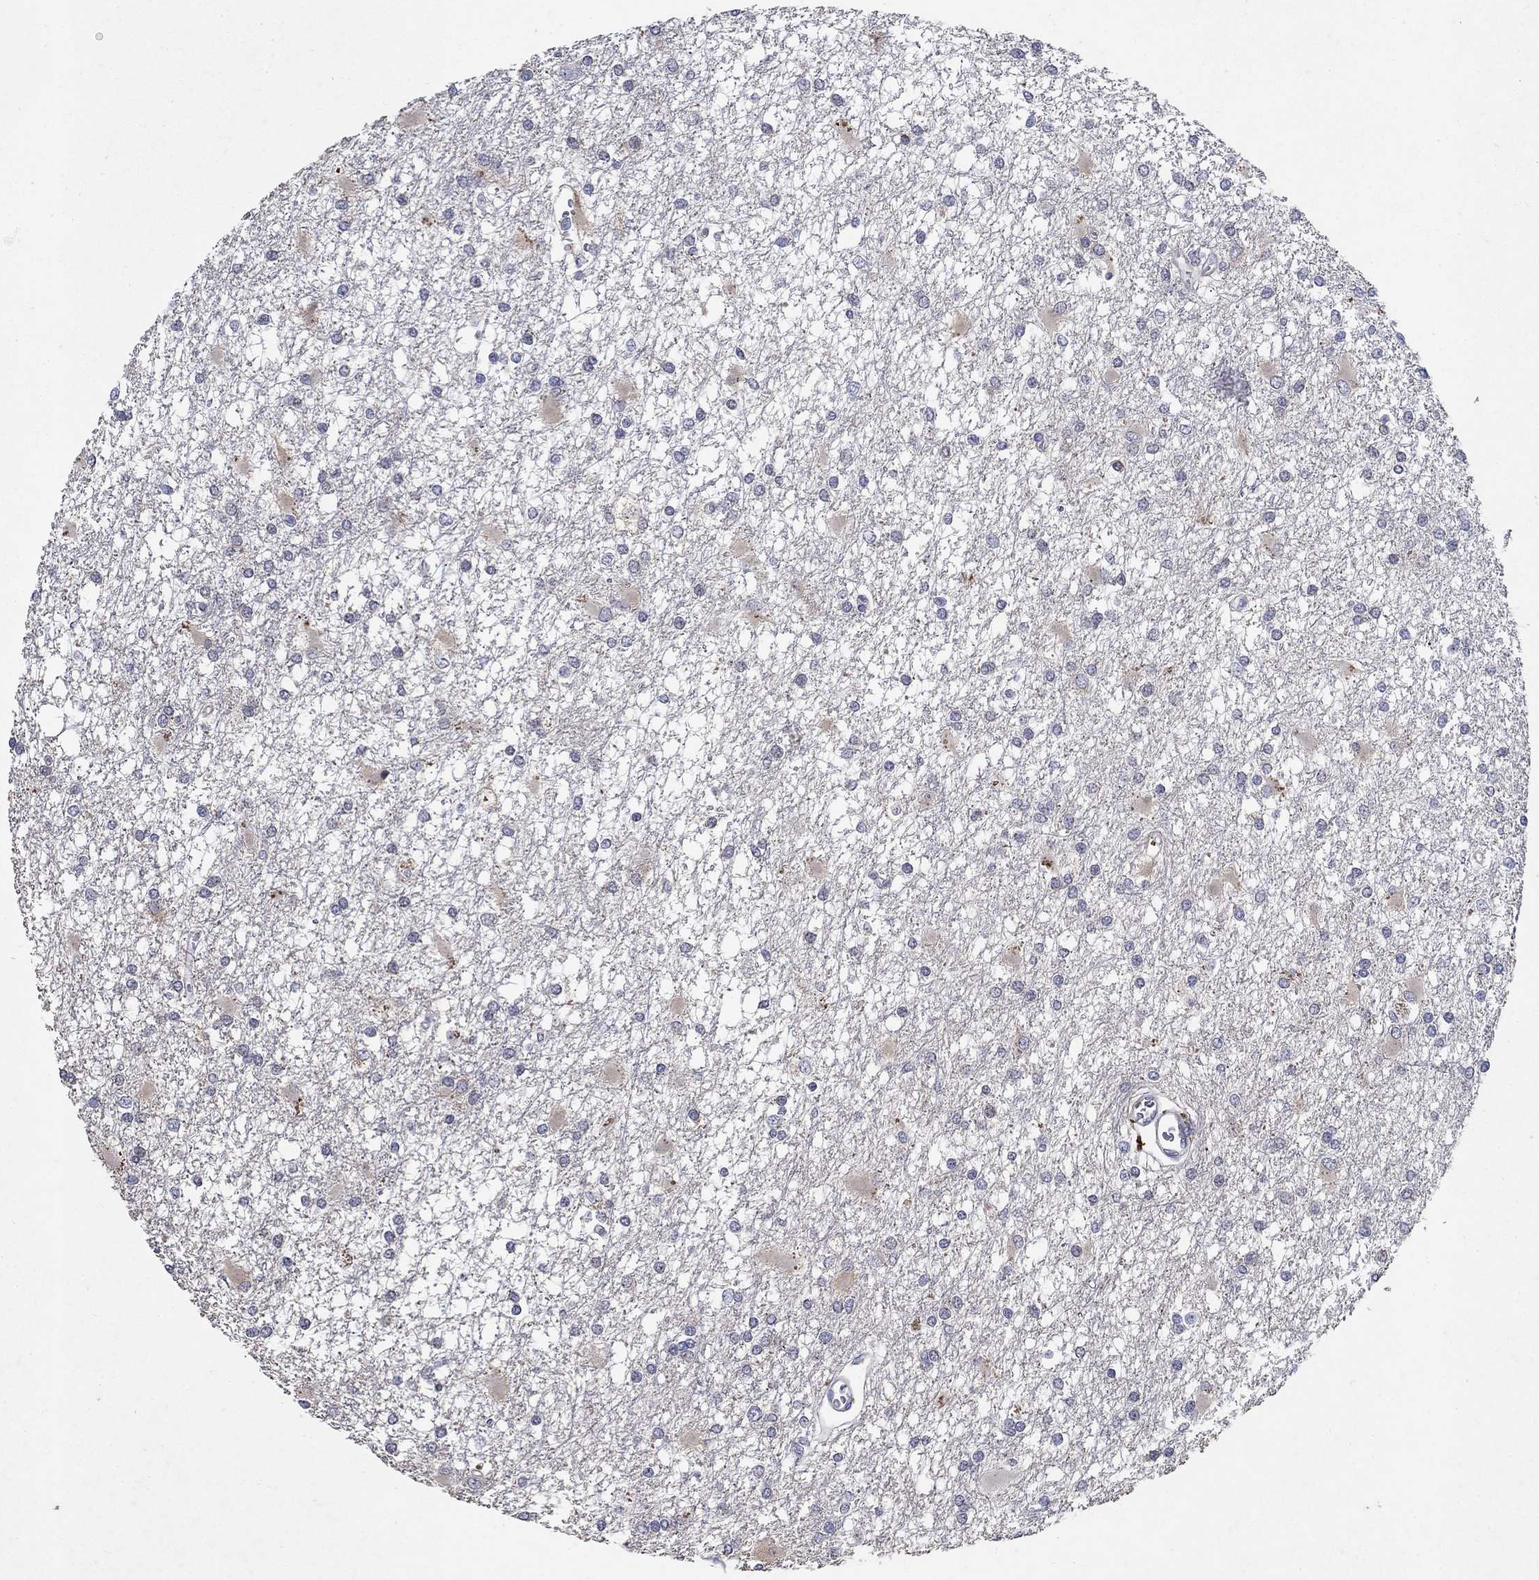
{"staining": {"intensity": "negative", "quantity": "none", "location": "none"}, "tissue": "glioma", "cell_type": "Tumor cells", "image_type": "cancer", "snomed": [{"axis": "morphology", "description": "Glioma, malignant, High grade"}, {"axis": "topography", "description": "Cerebral cortex"}], "caption": "This is an immunohistochemistry image of high-grade glioma (malignant). There is no staining in tumor cells.", "gene": "PROZ", "patient": {"sex": "male", "age": 79}}